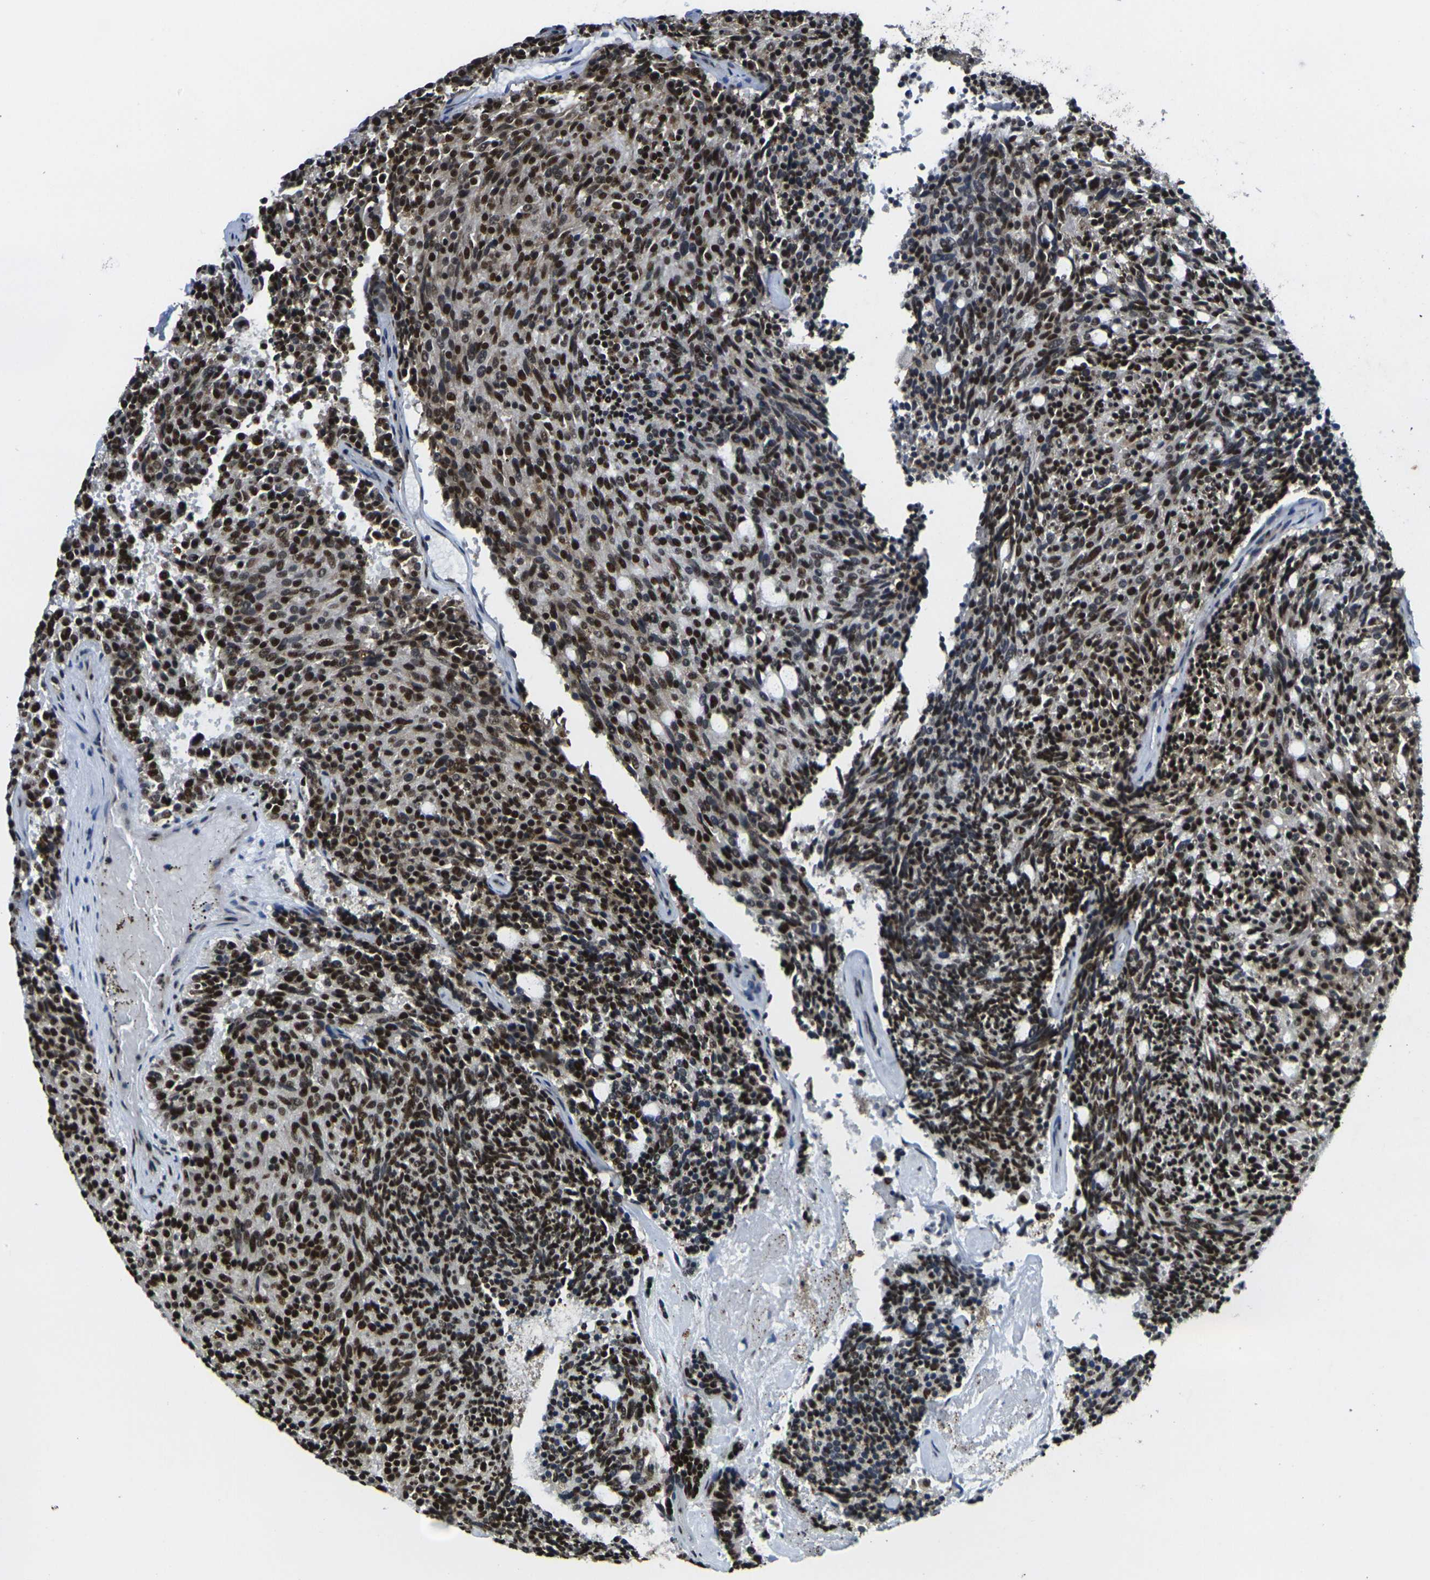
{"staining": {"intensity": "strong", "quantity": ">75%", "location": "nuclear"}, "tissue": "carcinoid", "cell_type": "Tumor cells", "image_type": "cancer", "snomed": [{"axis": "morphology", "description": "Carcinoid, malignant, NOS"}, {"axis": "topography", "description": "Pancreas"}], "caption": "Immunohistochemical staining of carcinoid (malignant) displays strong nuclear protein positivity in about >75% of tumor cells. The protein is stained brown, and the nuclei are stained in blue (DAB IHC with brightfield microscopy, high magnification).", "gene": "SMARCC1", "patient": {"sex": "female", "age": 54}}